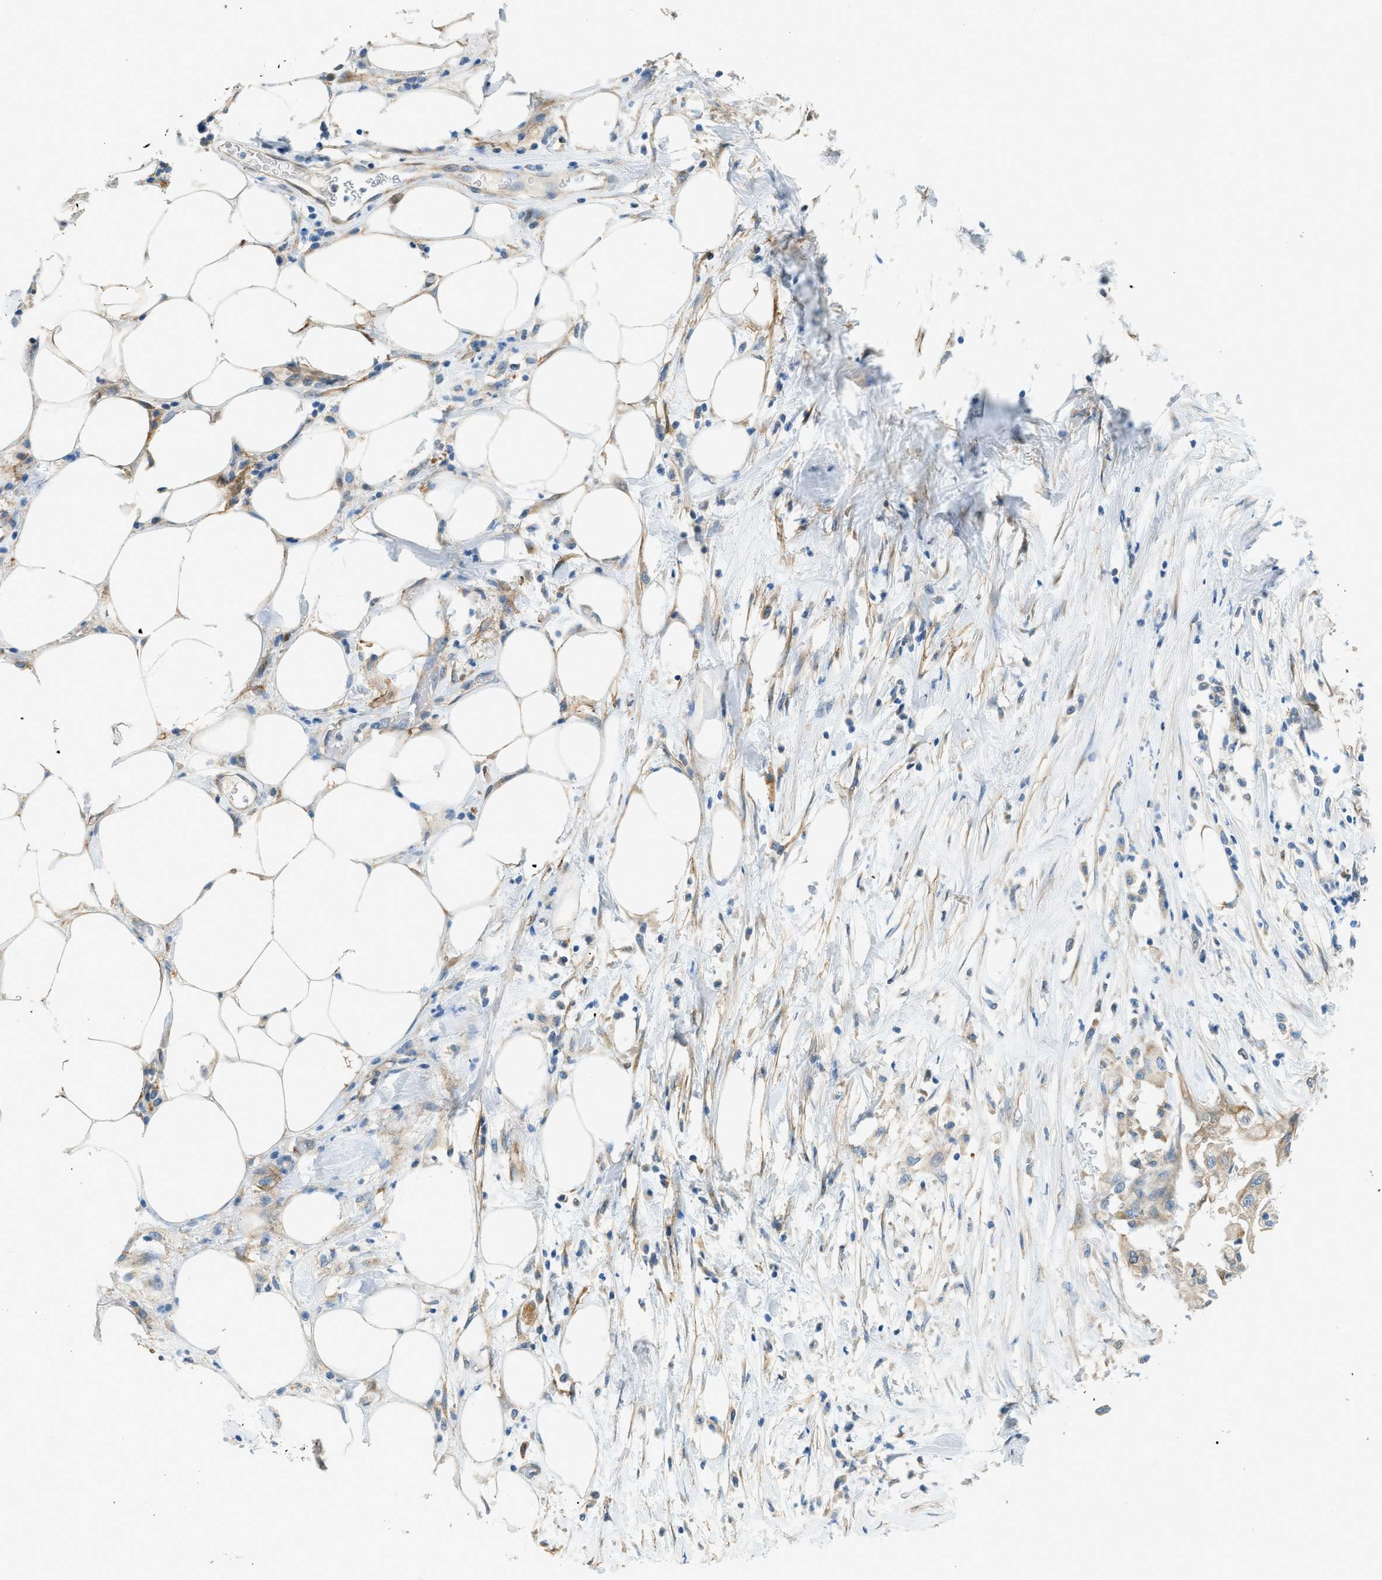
{"staining": {"intensity": "weak", "quantity": "<25%", "location": "cytoplasmic/membranous"}, "tissue": "pancreatic cancer", "cell_type": "Tumor cells", "image_type": "cancer", "snomed": [{"axis": "morphology", "description": "Normal tissue, NOS"}, {"axis": "morphology", "description": "Adenocarcinoma, NOS"}, {"axis": "topography", "description": "Pancreas"}, {"axis": "topography", "description": "Duodenum"}], "caption": "The micrograph exhibits no significant positivity in tumor cells of pancreatic cancer (adenocarcinoma).", "gene": "ZNF367", "patient": {"sex": "female", "age": 60}}